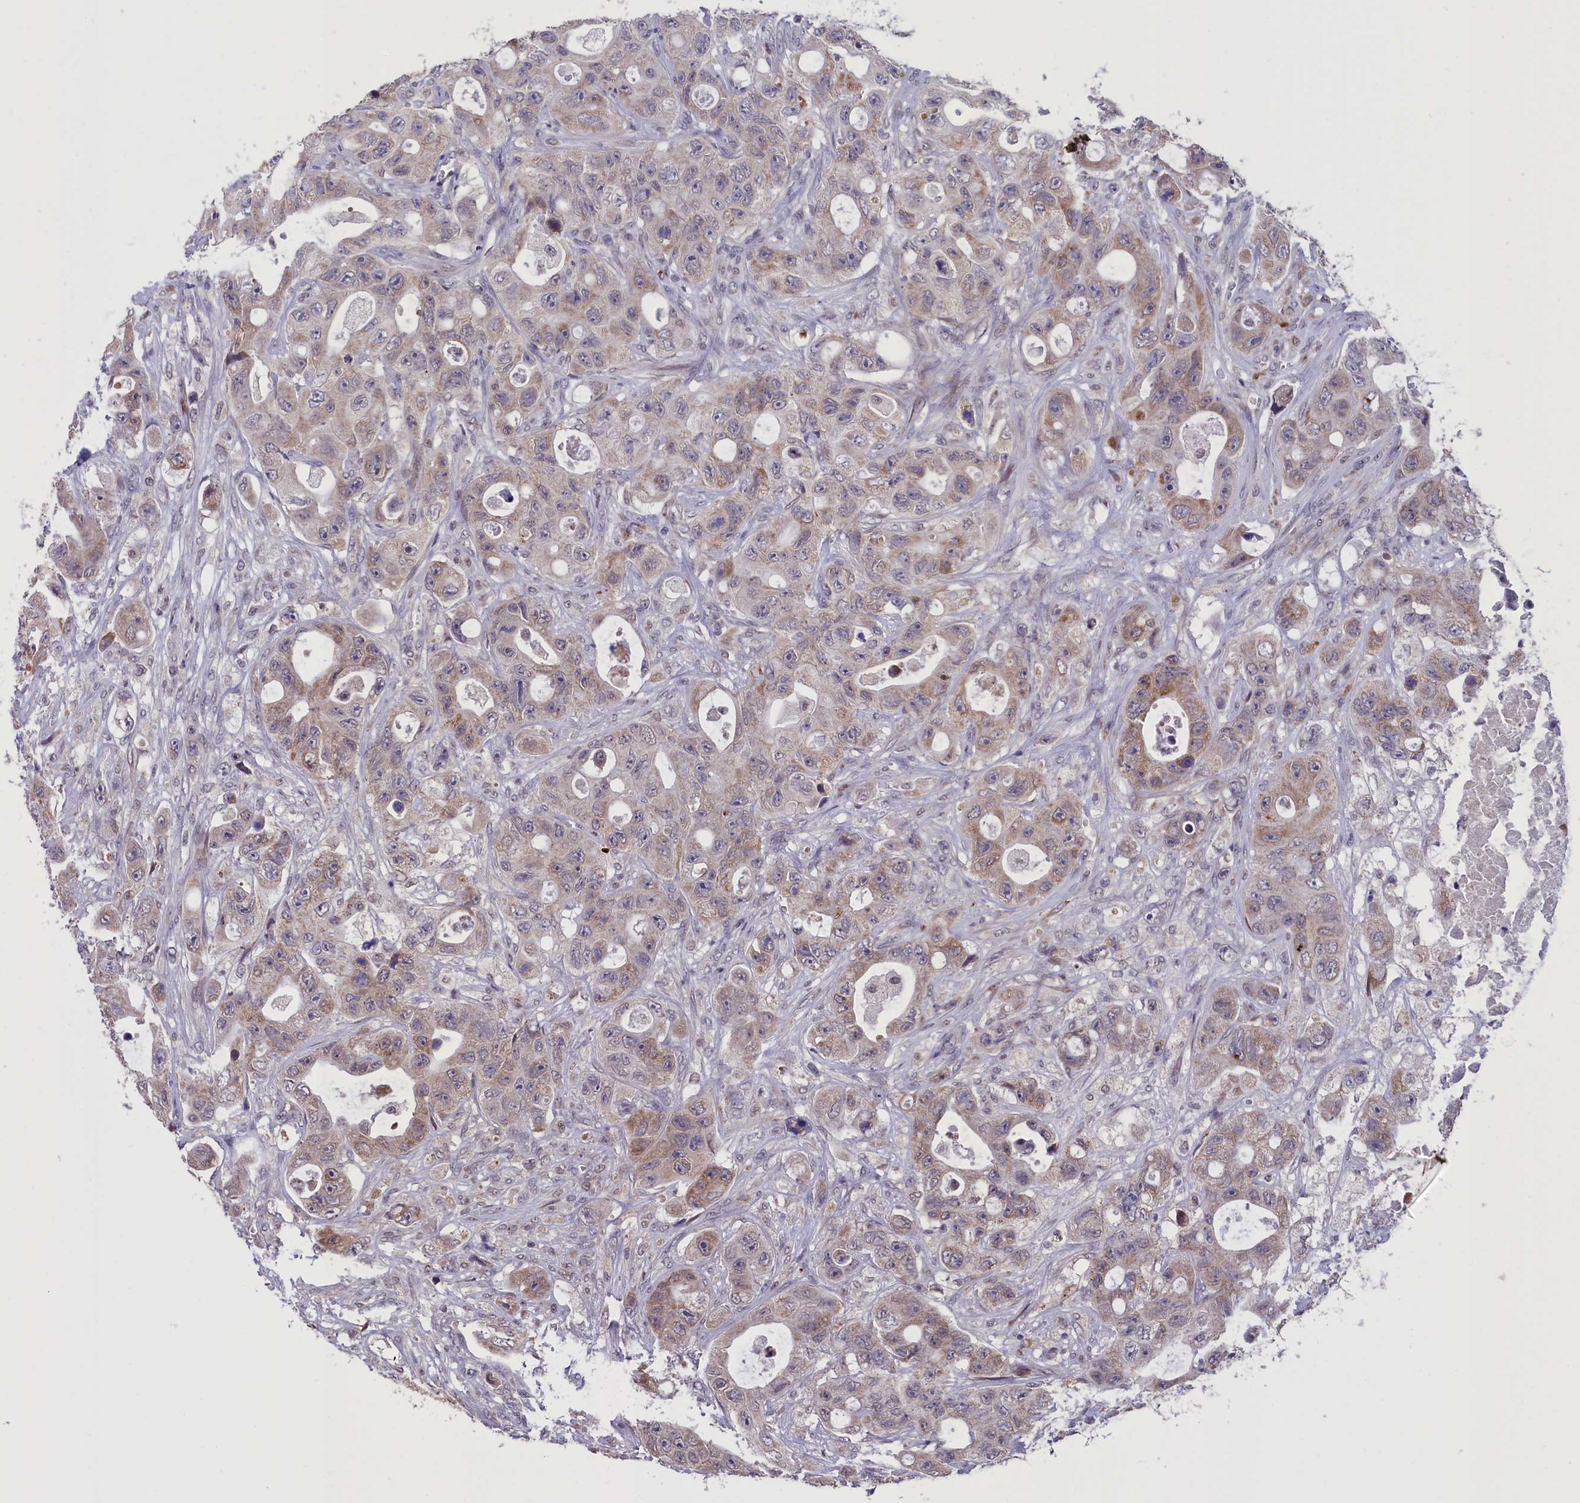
{"staining": {"intensity": "moderate", "quantity": "25%-75%", "location": "cytoplasmic/membranous"}, "tissue": "colorectal cancer", "cell_type": "Tumor cells", "image_type": "cancer", "snomed": [{"axis": "morphology", "description": "Adenocarcinoma, NOS"}, {"axis": "topography", "description": "Colon"}], "caption": "Immunohistochemistry (IHC) histopathology image of neoplastic tissue: colorectal cancer stained using immunohistochemistry displays medium levels of moderate protein expression localized specifically in the cytoplasmic/membranous of tumor cells, appearing as a cytoplasmic/membranous brown color.", "gene": "PARS2", "patient": {"sex": "female", "age": 46}}